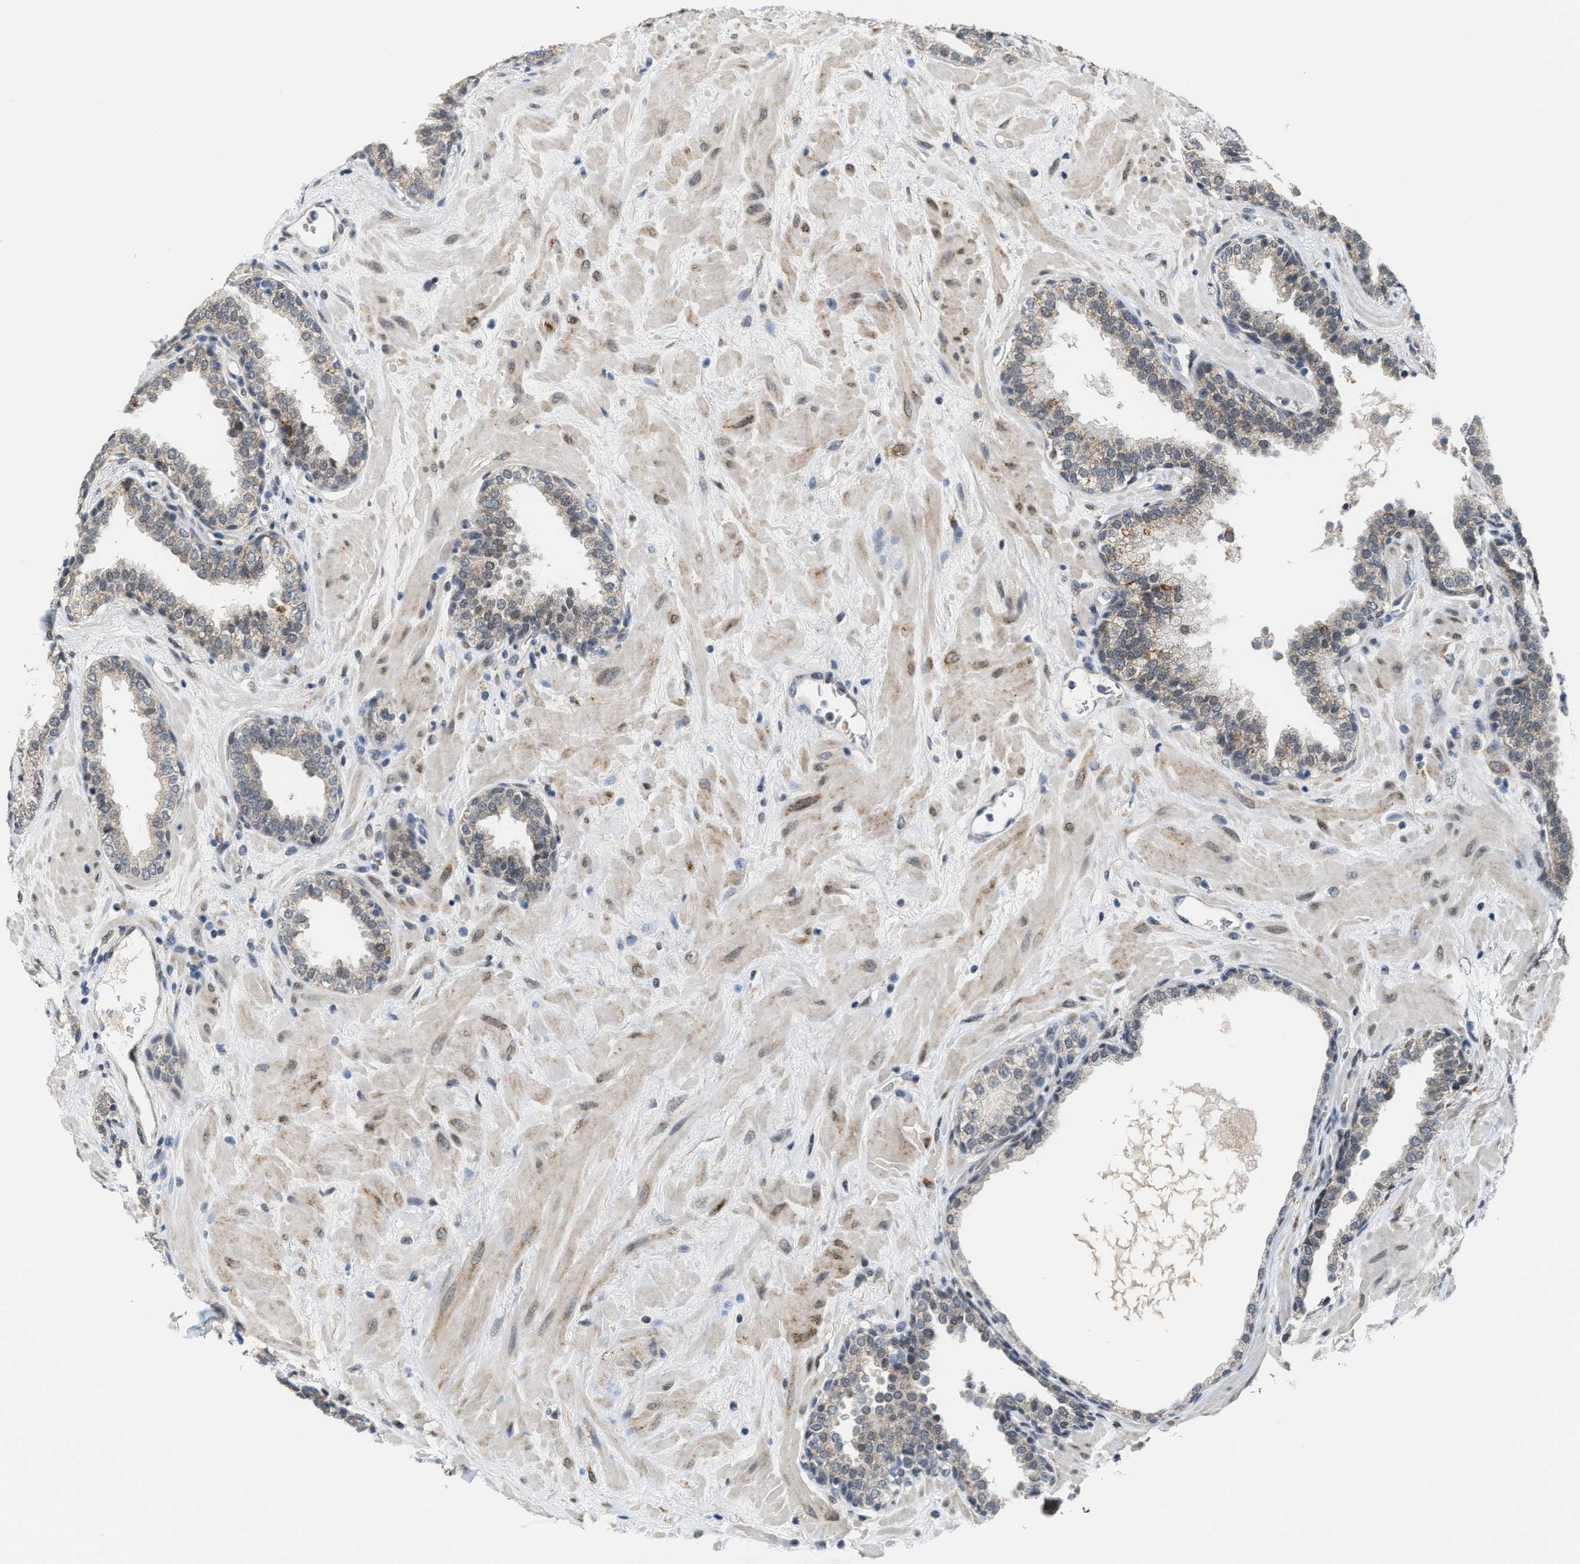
{"staining": {"intensity": "weak", "quantity": "<25%", "location": "cytoplasmic/membranous"}, "tissue": "prostate", "cell_type": "Glandular cells", "image_type": "normal", "snomed": [{"axis": "morphology", "description": "Normal tissue, NOS"}, {"axis": "topography", "description": "Prostate"}], "caption": "IHC image of benign prostate: prostate stained with DAB (3,3'-diaminobenzidine) displays no significant protein staining in glandular cells. Brightfield microscopy of immunohistochemistry stained with DAB (brown) and hematoxylin (blue), captured at high magnification.", "gene": "KIF24", "patient": {"sex": "male", "age": 51}}